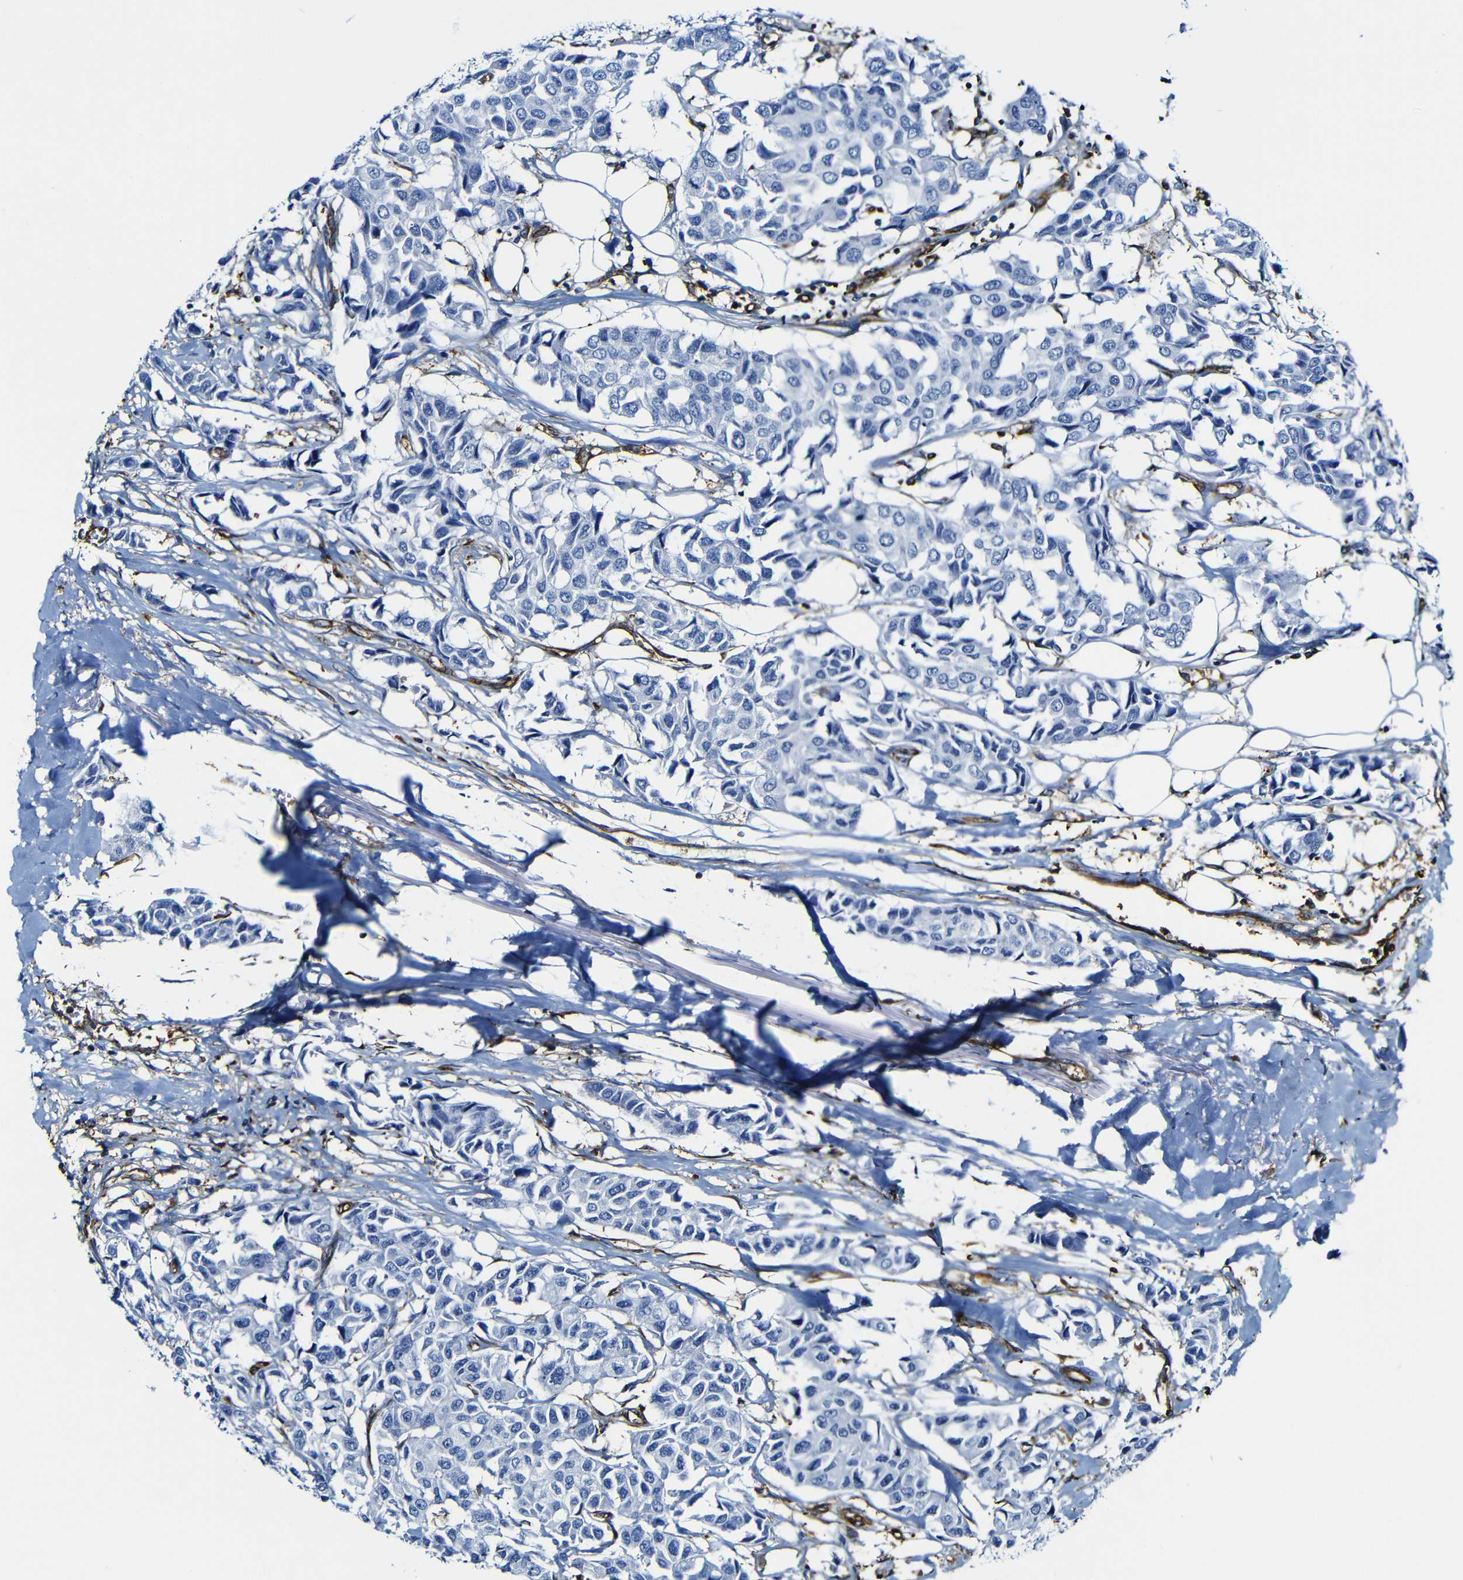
{"staining": {"intensity": "negative", "quantity": "none", "location": "none"}, "tissue": "breast cancer", "cell_type": "Tumor cells", "image_type": "cancer", "snomed": [{"axis": "morphology", "description": "Duct carcinoma"}, {"axis": "topography", "description": "Breast"}], "caption": "Immunohistochemical staining of human breast cancer exhibits no significant positivity in tumor cells.", "gene": "MSN", "patient": {"sex": "female", "age": 80}}